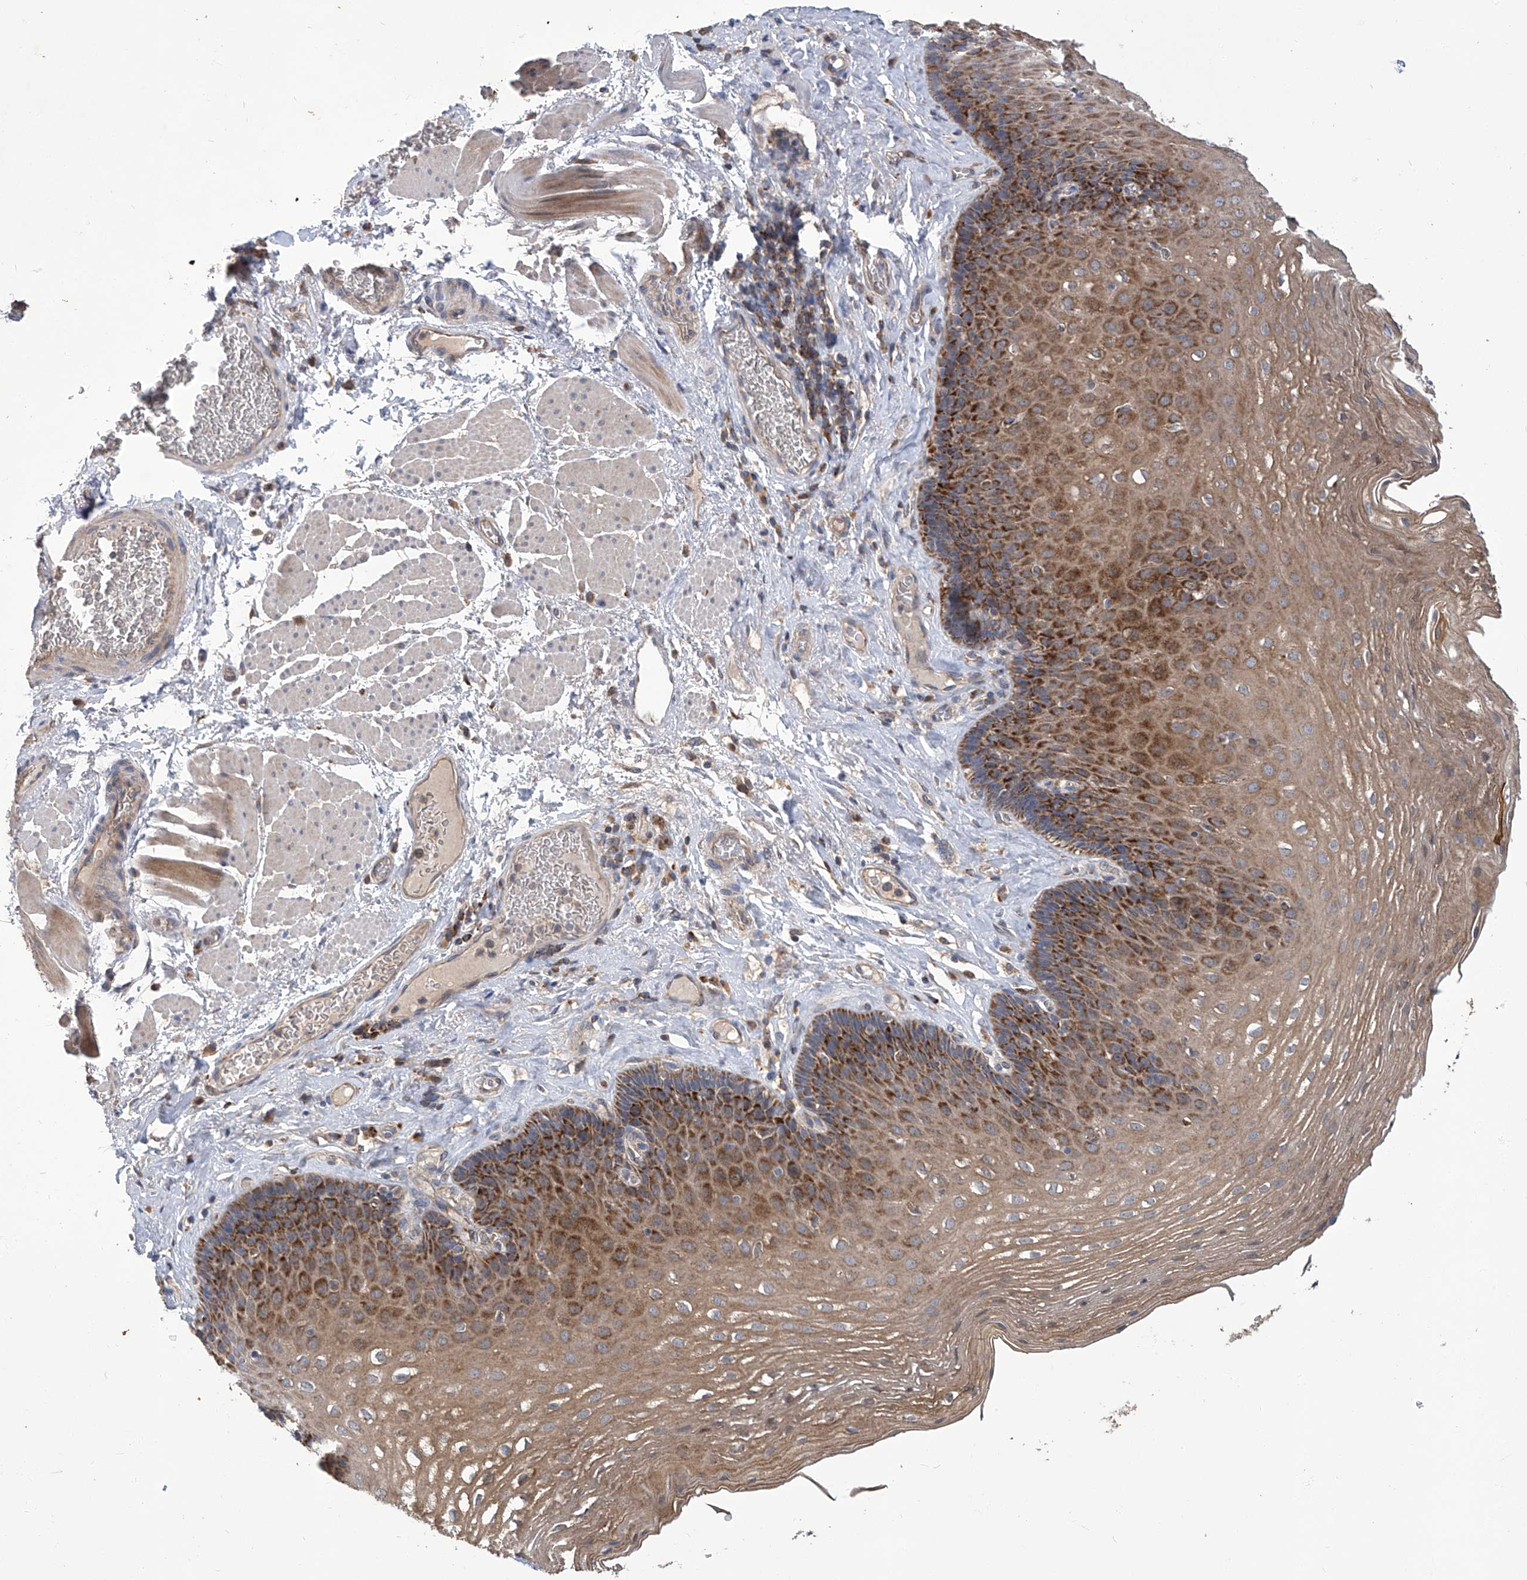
{"staining": {"intensity": "moderate", "quantity": "25%-75%", "location": "cytoplasmic/membranous"}, "tissue": "esophagus", "cell_type": "Squamous epithelial cells", "image_type": "normal", "snomed": [{"axis": "morphology", "description": "Normal tissue, NOS"}, {"axis": "topography", "description": "Esophagus"}], "caption": "Esophagus stained for a protein displays moderate cytoplasmic/membranous positivity in squamous epithelial cells. Nuclei are stained in blue.", "gene": "TNFRSF13B", "patient": {"sex": "female", "age": 66}}